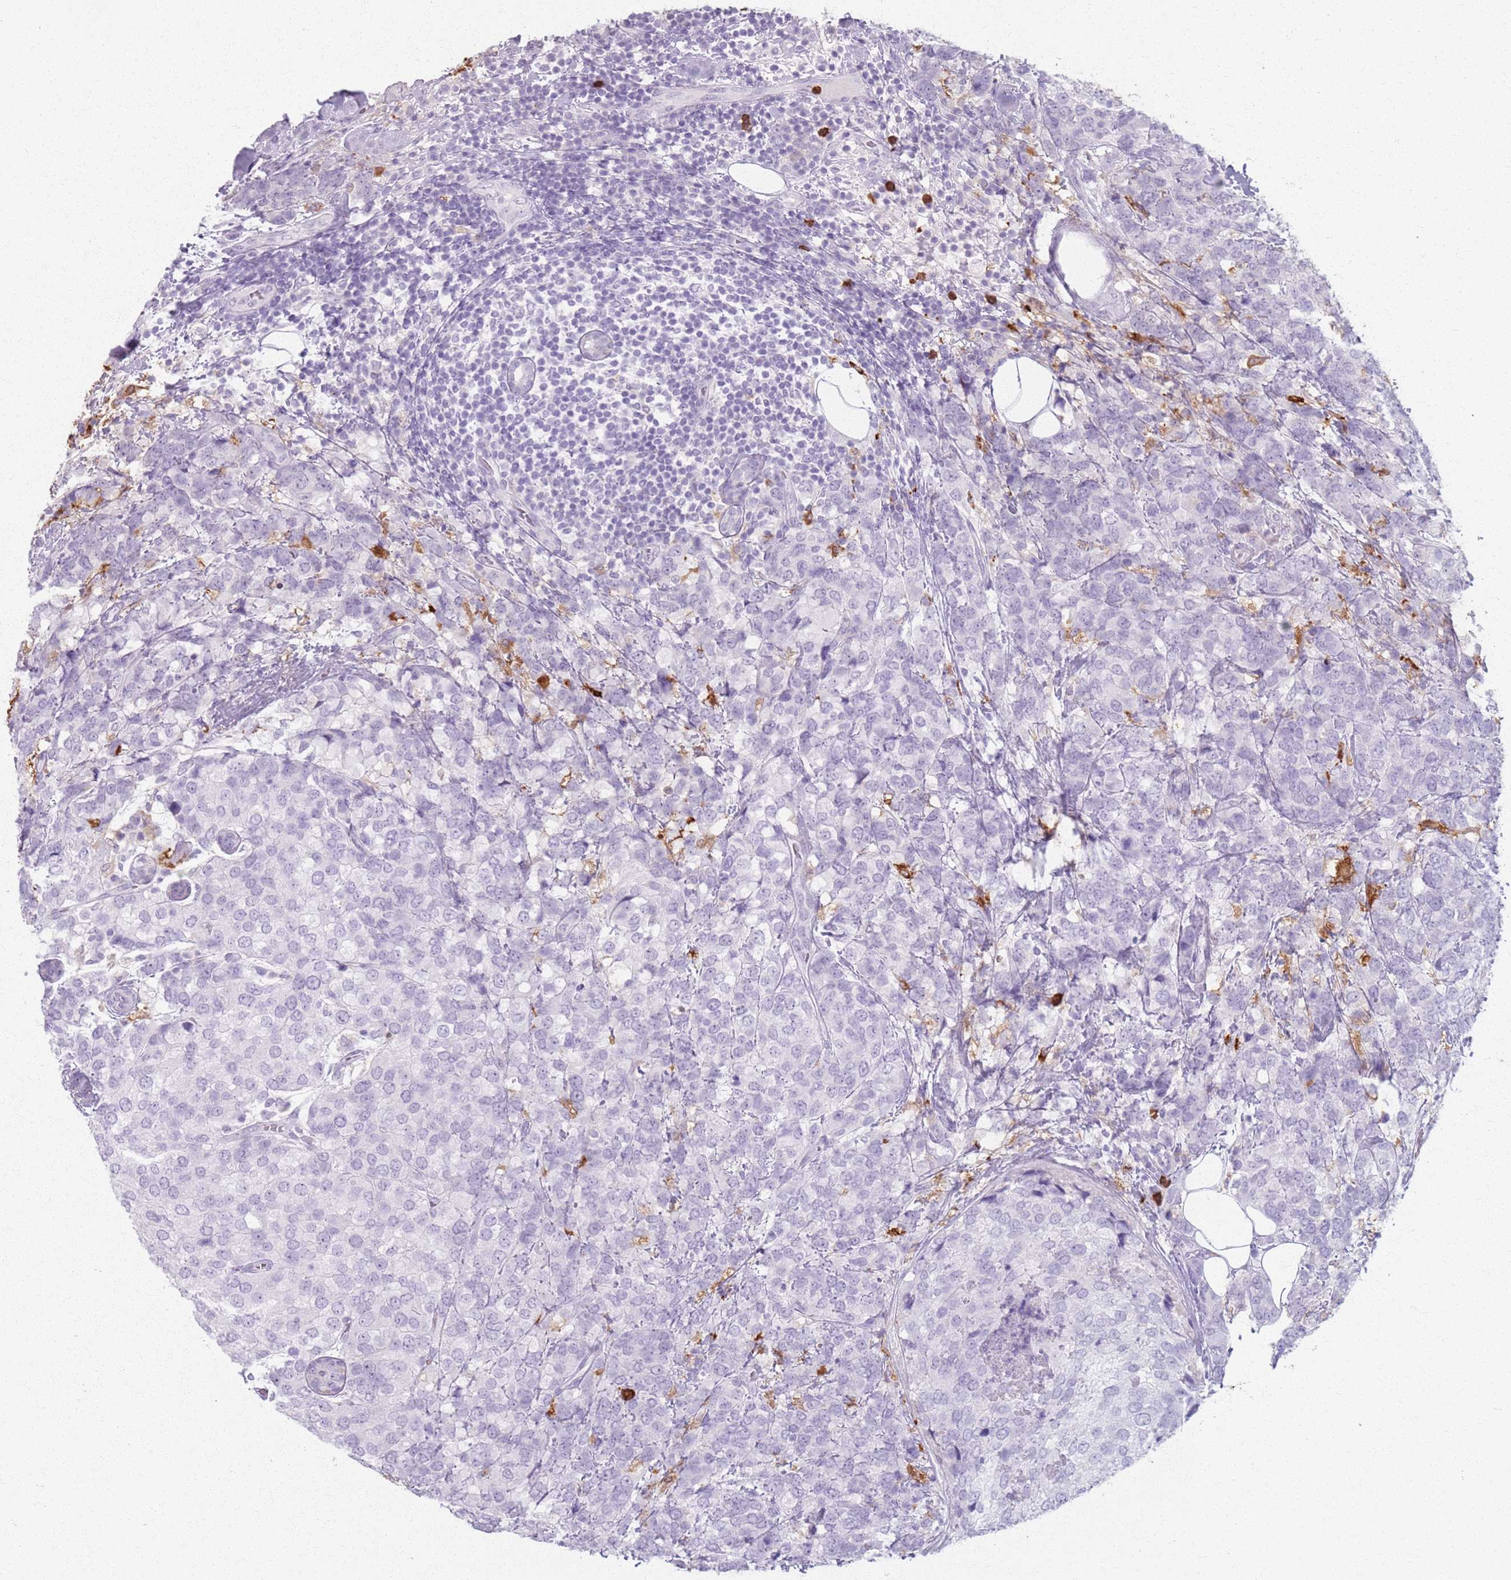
{"staining": {"intensity": "negative", "quantity": "none", "location": "none"}, "tissue": "breast cancer", "cell_type": "Tumor cells", "image_type": "cancer", "snomed": [{"axis": "morphology", "description": "Lobular carcinoma"}, {"axis": "topography", "description": "Breast"}], "caption": "Photomicrograph shows no protein positivity in tumor cells of breast cancer (lobular carcinoma) tissue.", "gene": "GDPGP1", "patient": {"sex": "female", "age": 59}}